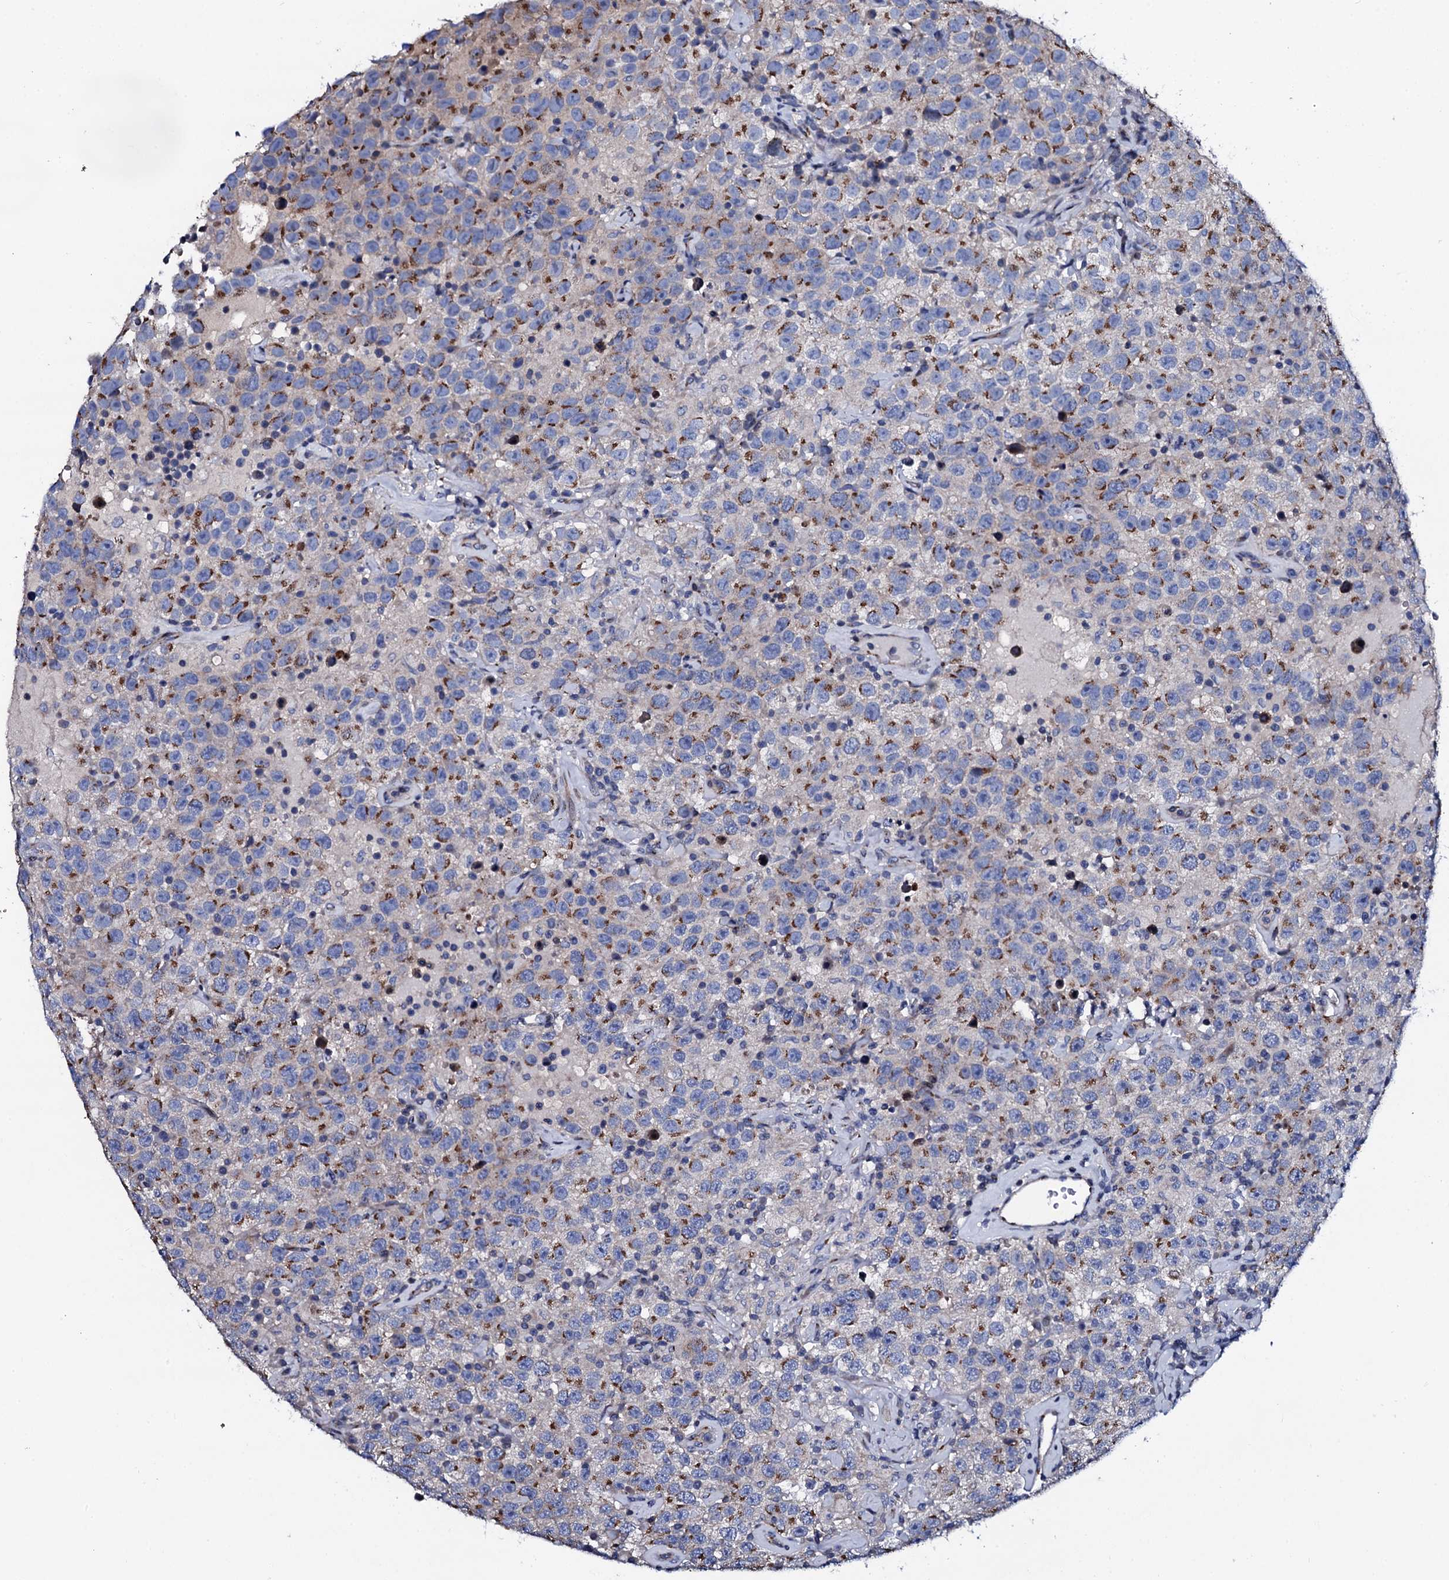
{"staining": {"intensity": "moderate", "quantity": ">75%", "location": "cytoplasmic/membranous"}, "tissue": "testis cancer", "cell_type": "Tumor cells", "image_type": "cancer", "snomed": [{"axis": "morphology", "description": "Seminoma, NOS"}, {"axis": "topography", "description": "Testis"}], "caption": "Testis seminoma tissue exhibits moderate cytoplasmic/membranous expression in approximately >75% of tumor cells, visualized by immunohistochemistry. (DAB IHC, brown staining for protein, blue staining for nuclei).", "gene": "PLET1", "patient": {"sex": "male", "age": 41}}